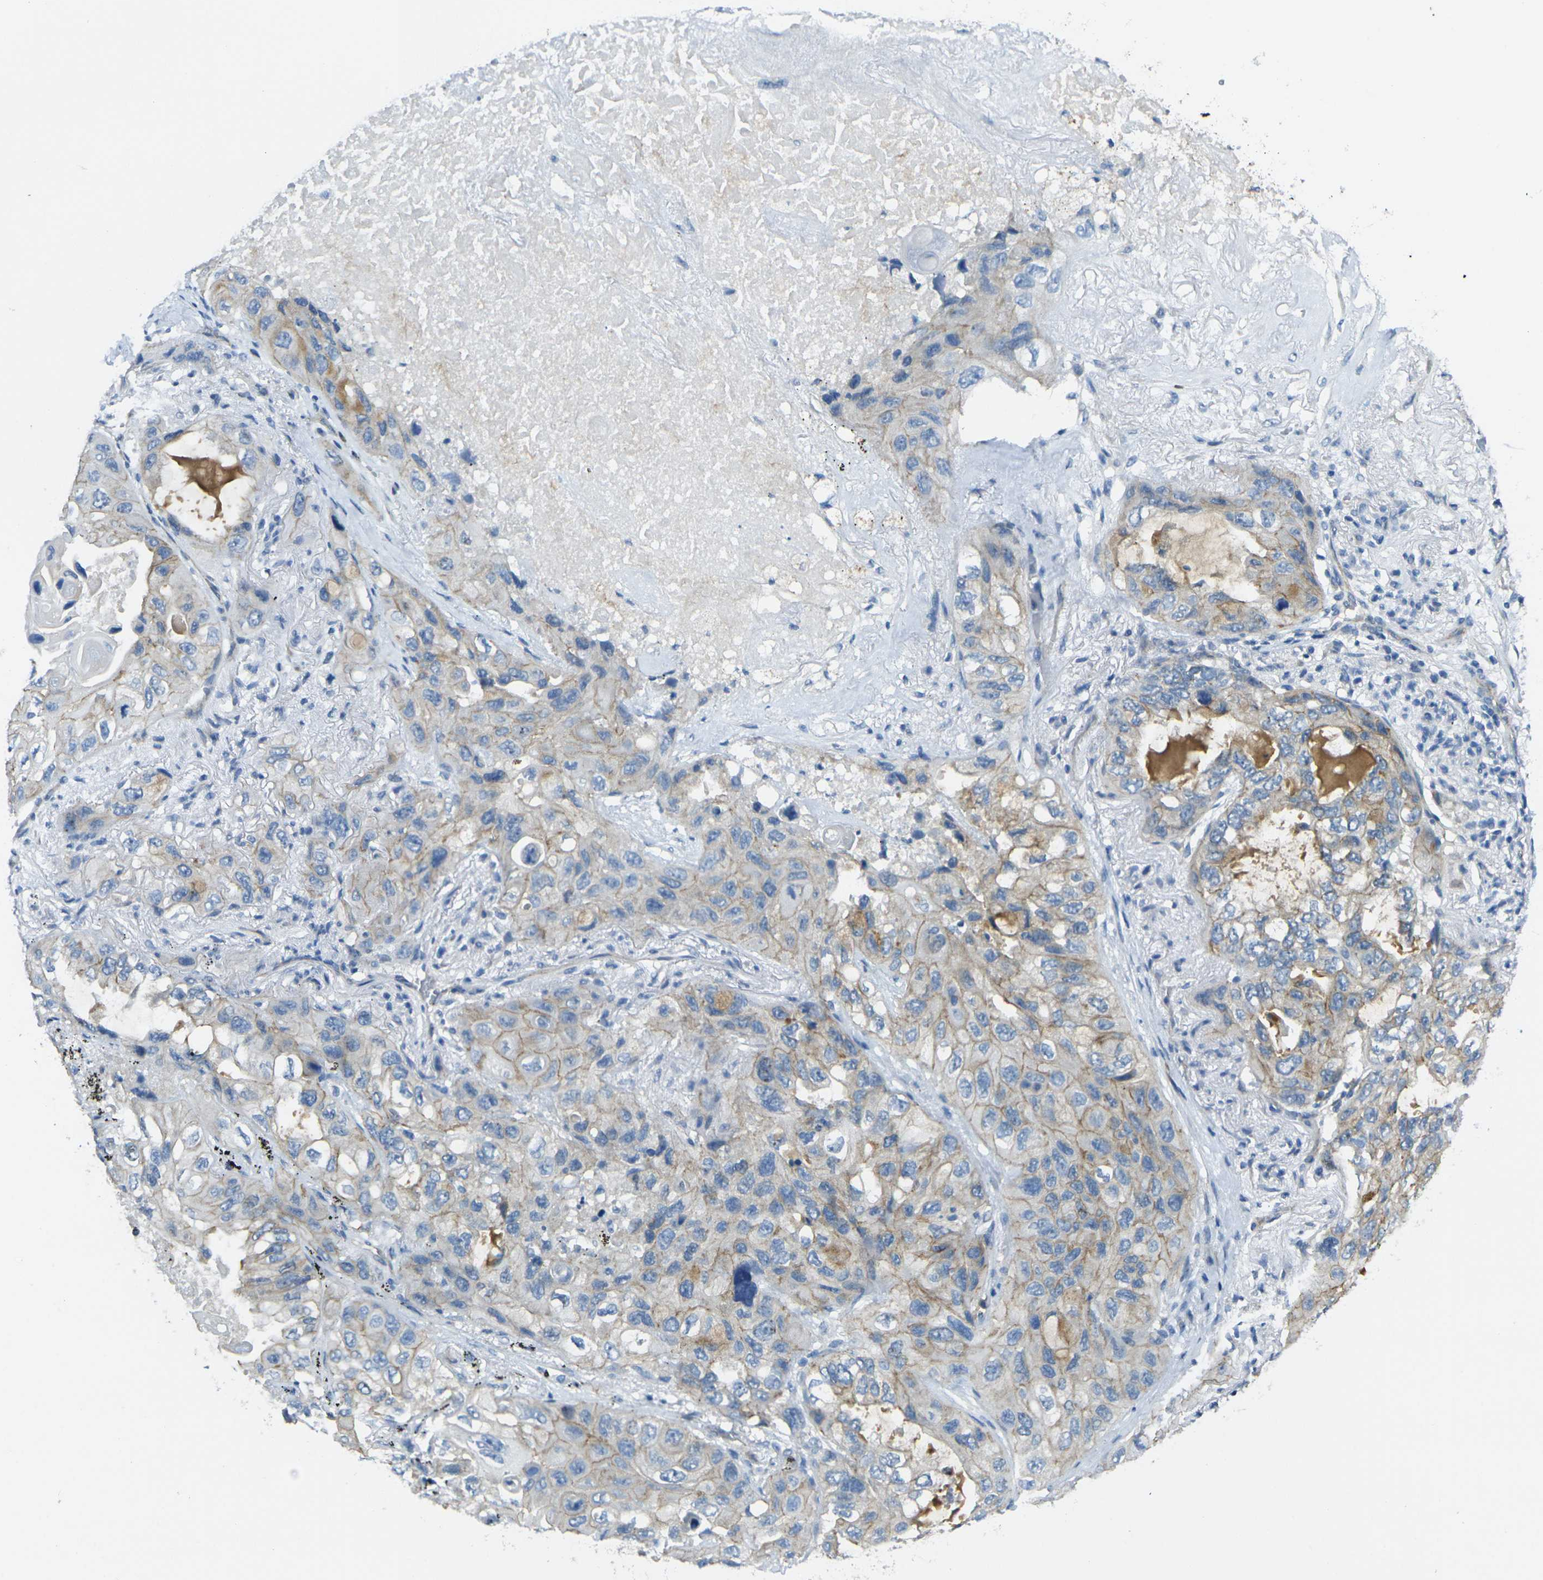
{"staining": {"intensity": "weak", "quantity": ">75%", "location": "cytoplasmic/membranous"}, "tissue": "lung cancer", "cell_type": "Tumor cells", "image_type": "cancer", "snomed": [{"axis": "morphology", "description": "Squamous cell carcinoma, NOS"}, {"axis": "topography", "description": "Lung"}], "caption": "Immunohistochemistry (IHC) of human squamous cell carcinoma (lung) displays low levels of weak cytoplasmic/membranous staining in about >75% of tumor cells.", "gene": "RHBDD1", "patient": {"sex": "female", "age": 73}}